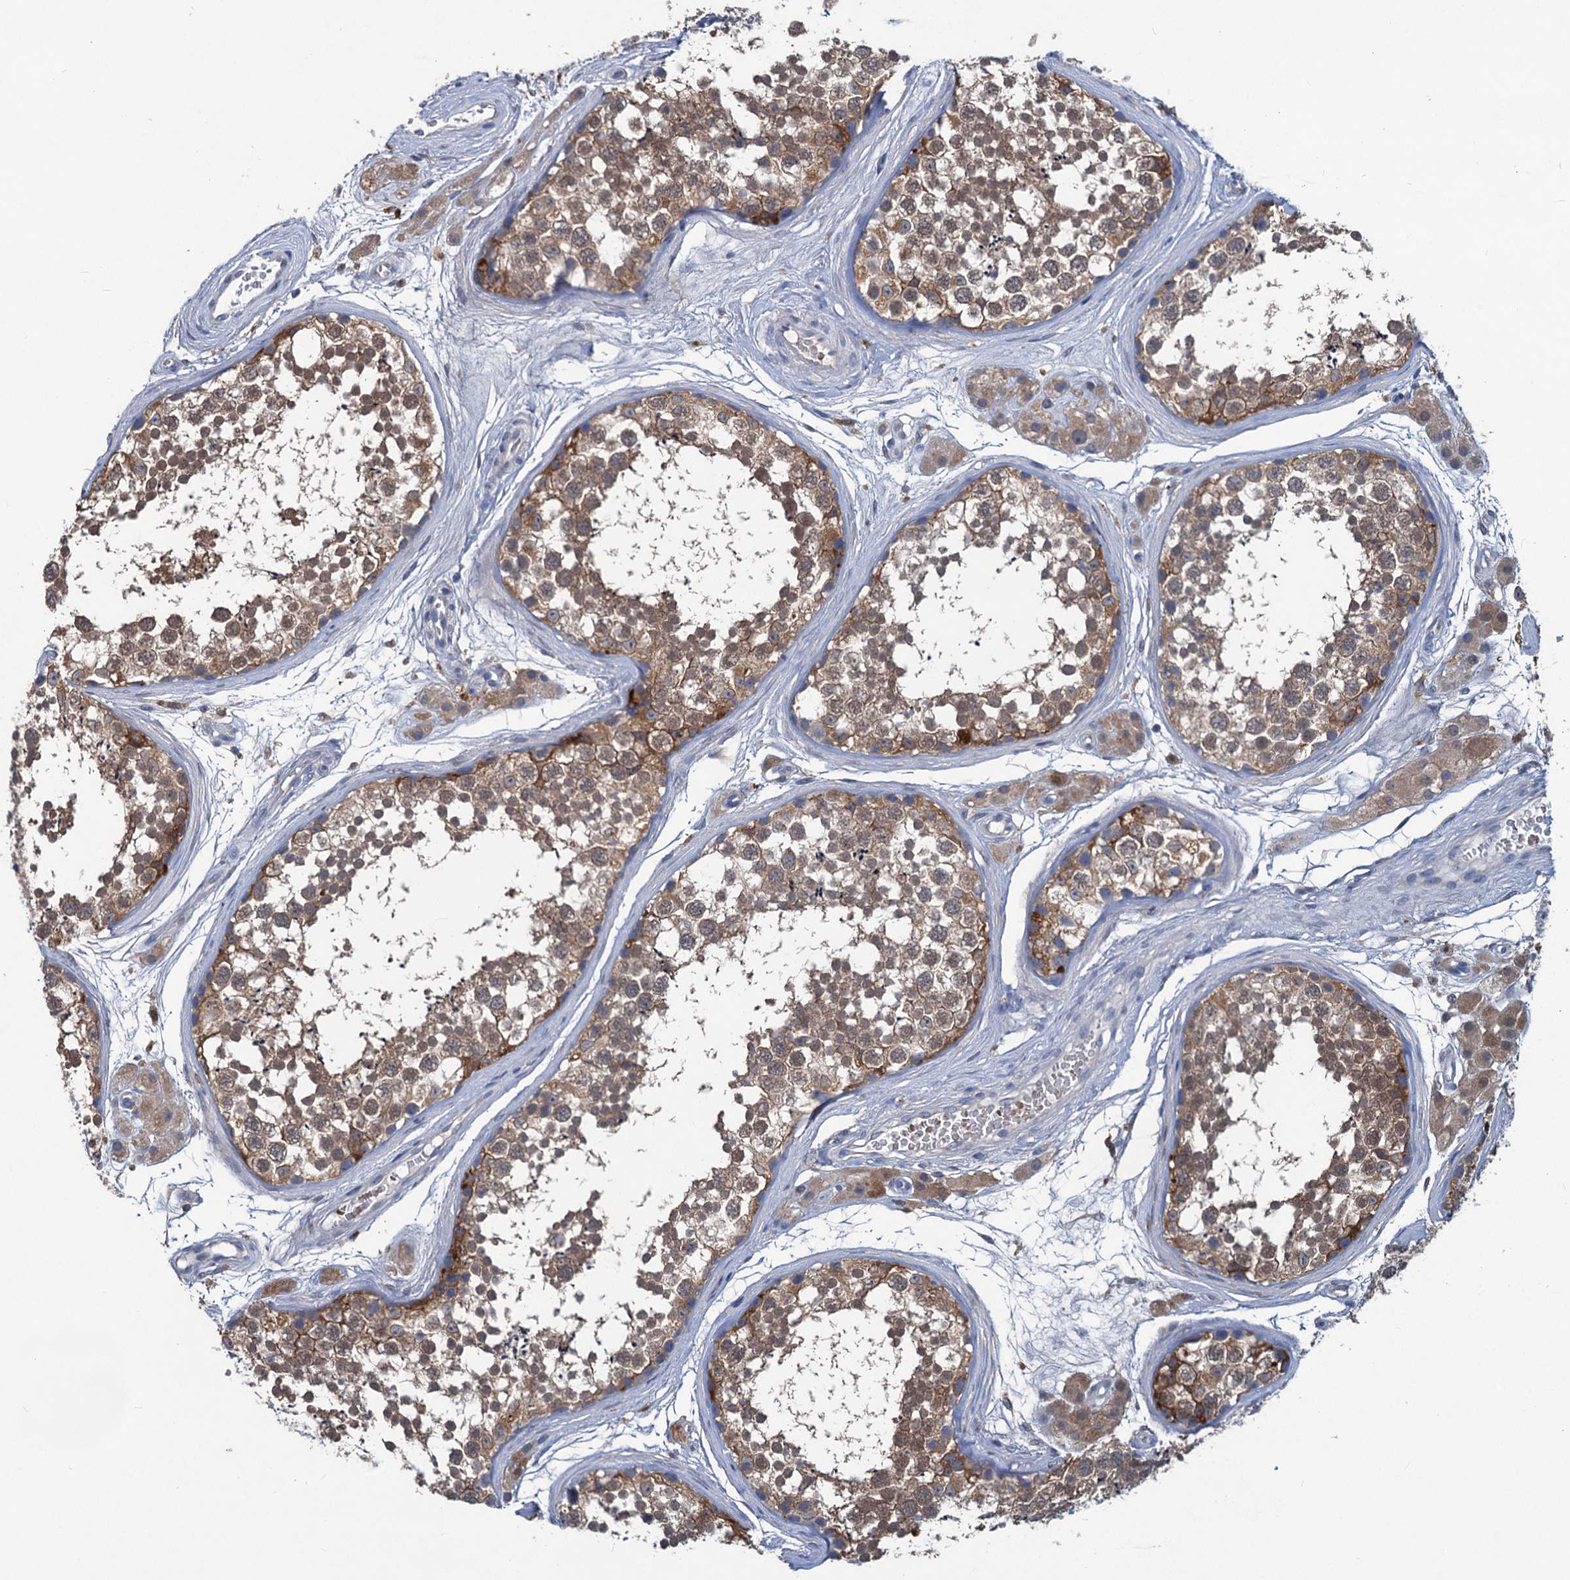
{"staining": {"intensity": "moderate", "quantity": ">75%", "location": "cytoplasmic/membranous"}, "tissue": "testis", "cell_type": "Cells in seminiferous ducts", "image_type": "normal", "snomed": [{"axis": "morphology", "description": "Normal tissue, NOS"}, {"axis": "topography", "description": "Testis"}], "caption": "Human testis stained for a protein (brown) exhibits moderate cytoplasmic/membranous positive expression in approximately >75% of cells in seminiferous ducts.", "gene": "RTKN2", "patient": {"sex": "male", "age": 56}}